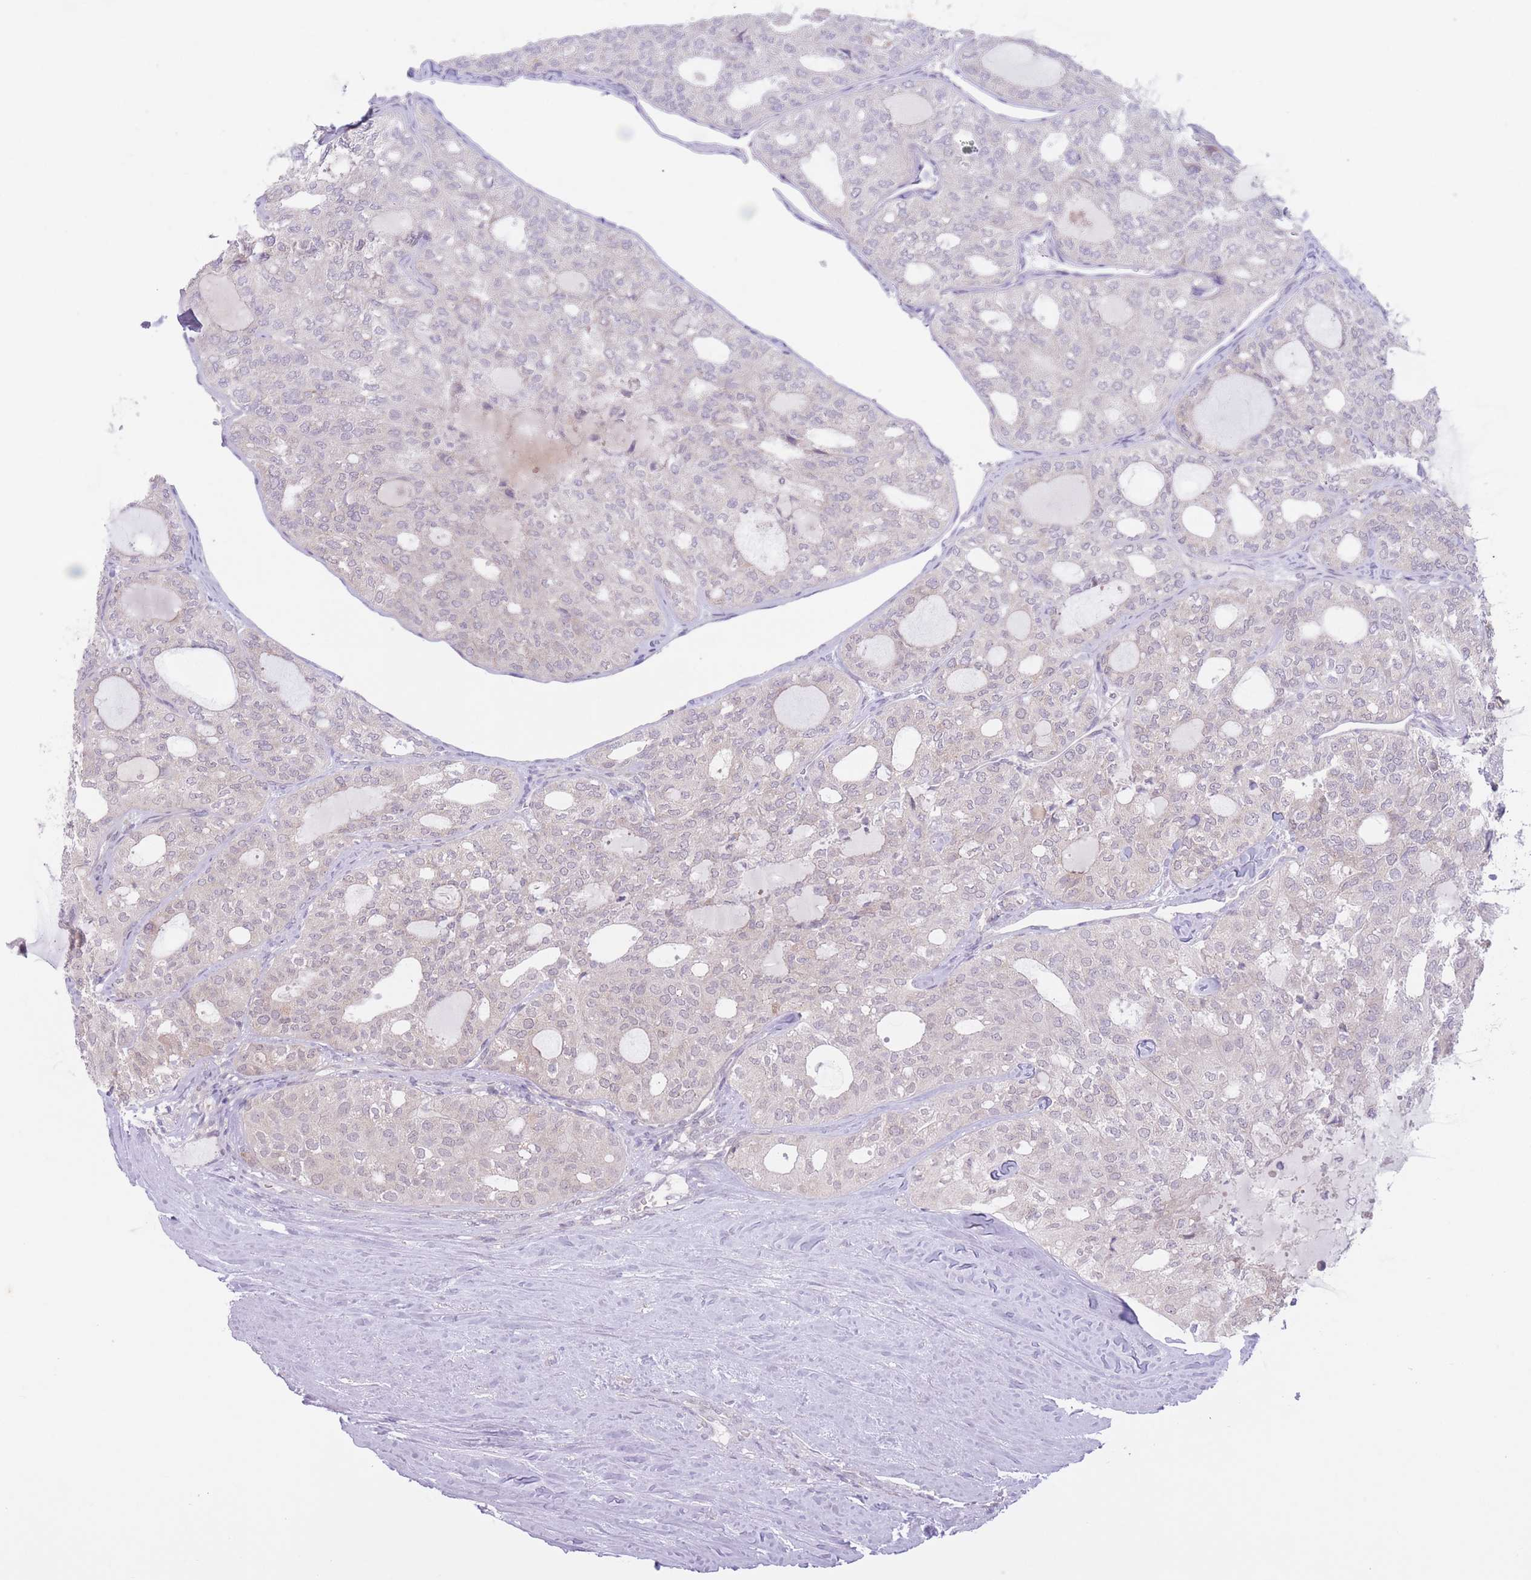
{"staining": {"intensity": "negative", "quantity": "none", "location": "none"}, "tissue": "thyroid cancer", "cell_type": "Tumor cells", "image_type": "cancer", "snomed": [{"axis": "morphology", "description": "Follicular adenoma carcinoma, NOS"}, {"axis": "topography", "description": "Thyroid gland"}], "caption": "This photomicrograph is of follicular adenoma carcinoma (thyroid) stained with IHC to label a protein in brown with the nuclei are counter-stained blue. There is no staining in tumor cells.", "gene": "ARPIN", "patient": {"sex": "male", "age": 75}}